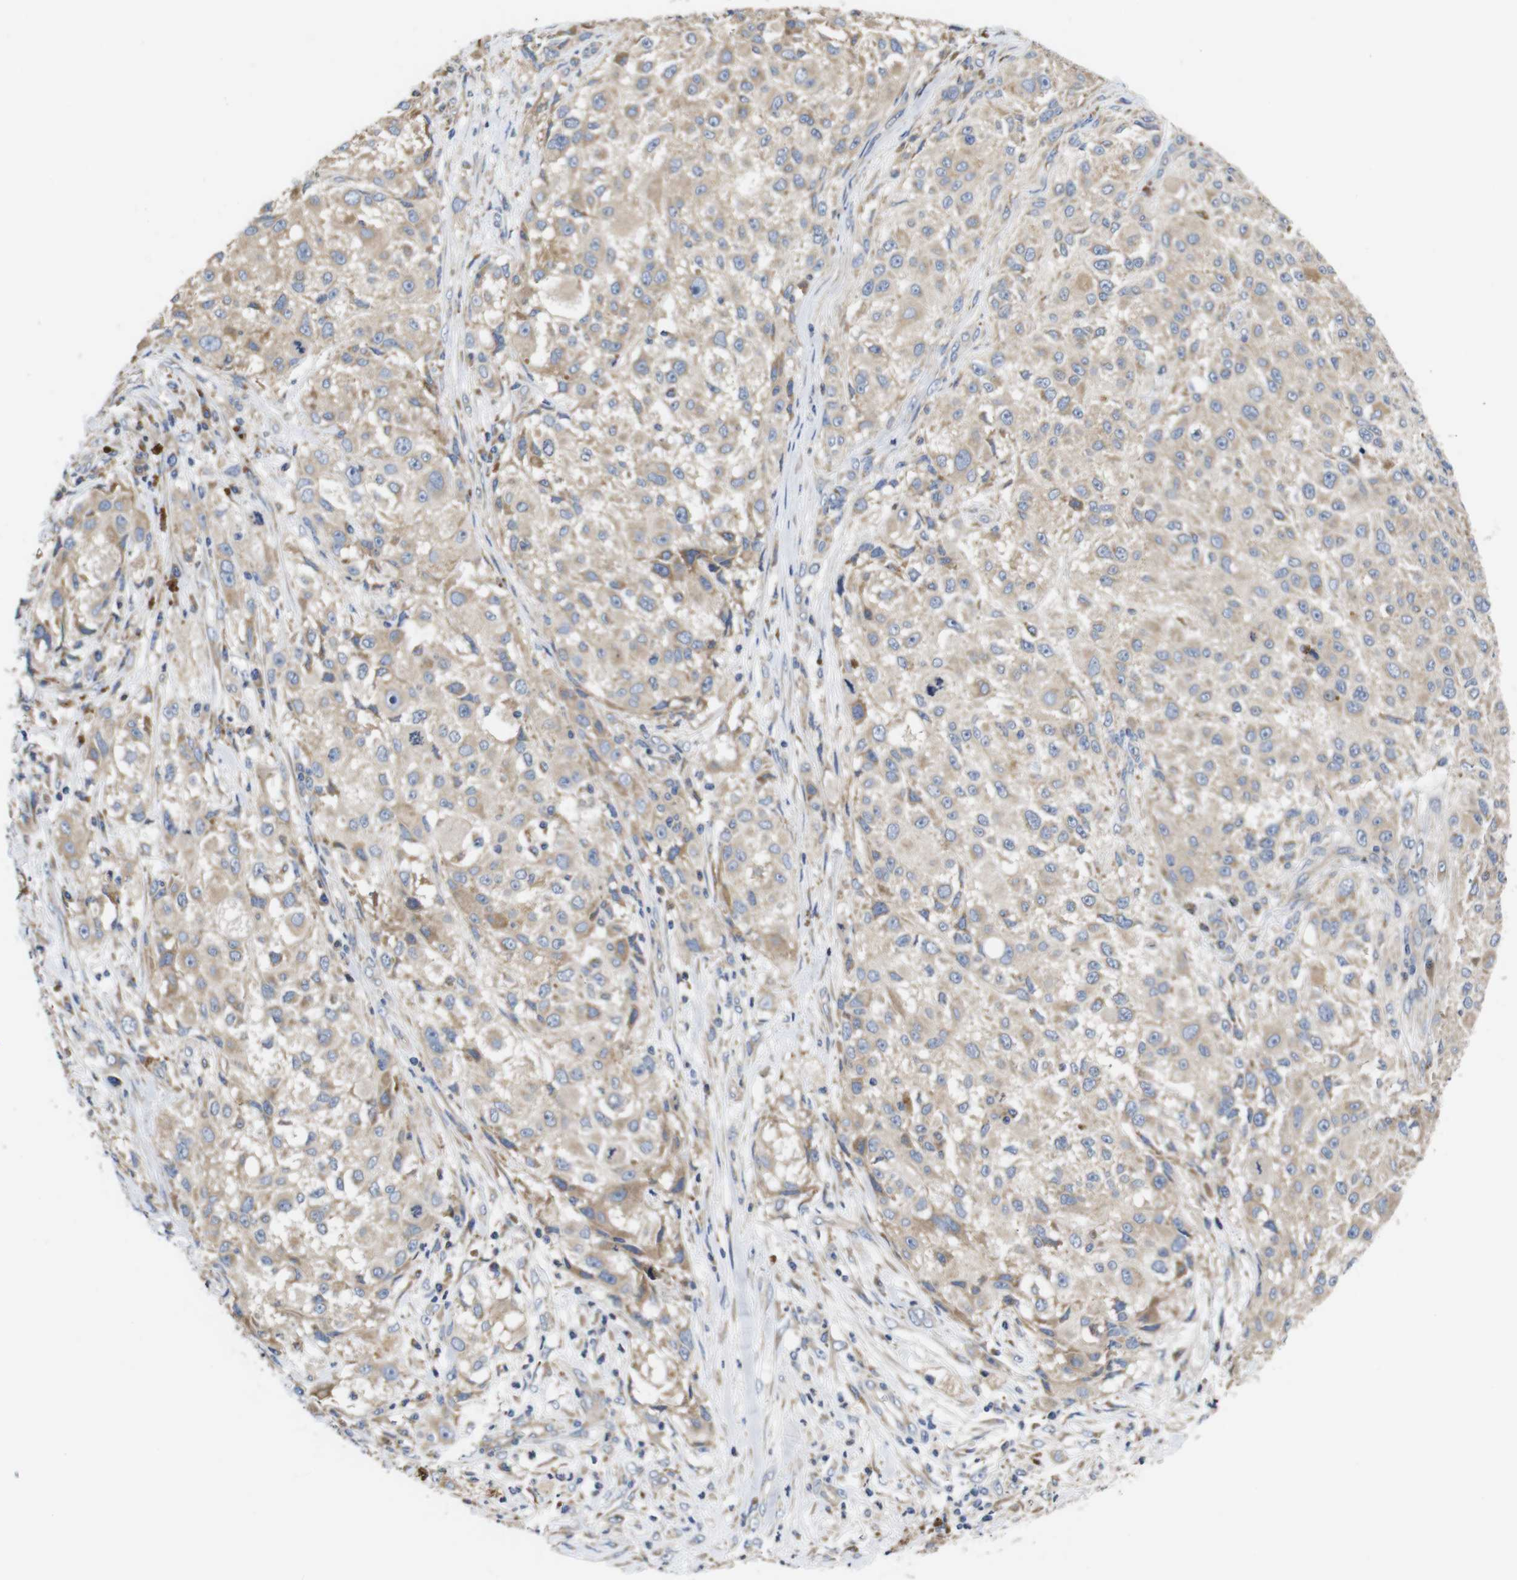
{"staining": {"intensity": "weak", "quantity": ">75%", "location": "cytoplasmic/membranous"}, "tissue": "melanoma", "cell_type": "Tumor cells", "image_type": "cancer", "snomed": [{"axis": "morphology", "description": "Necrosis, NOS"}, {"axis": "morphology", "description": "Malignant melanoma, NOS"}, {"axis": "topography", "description": "Skin"}], "caption": "Tumor cells reveal low levels of weak cytoplasmic/membranous positivity in approximately >75% of cells in melanoma.", "gene": "MARCHF7", "patient": {"sex": "female", "age": 87}}